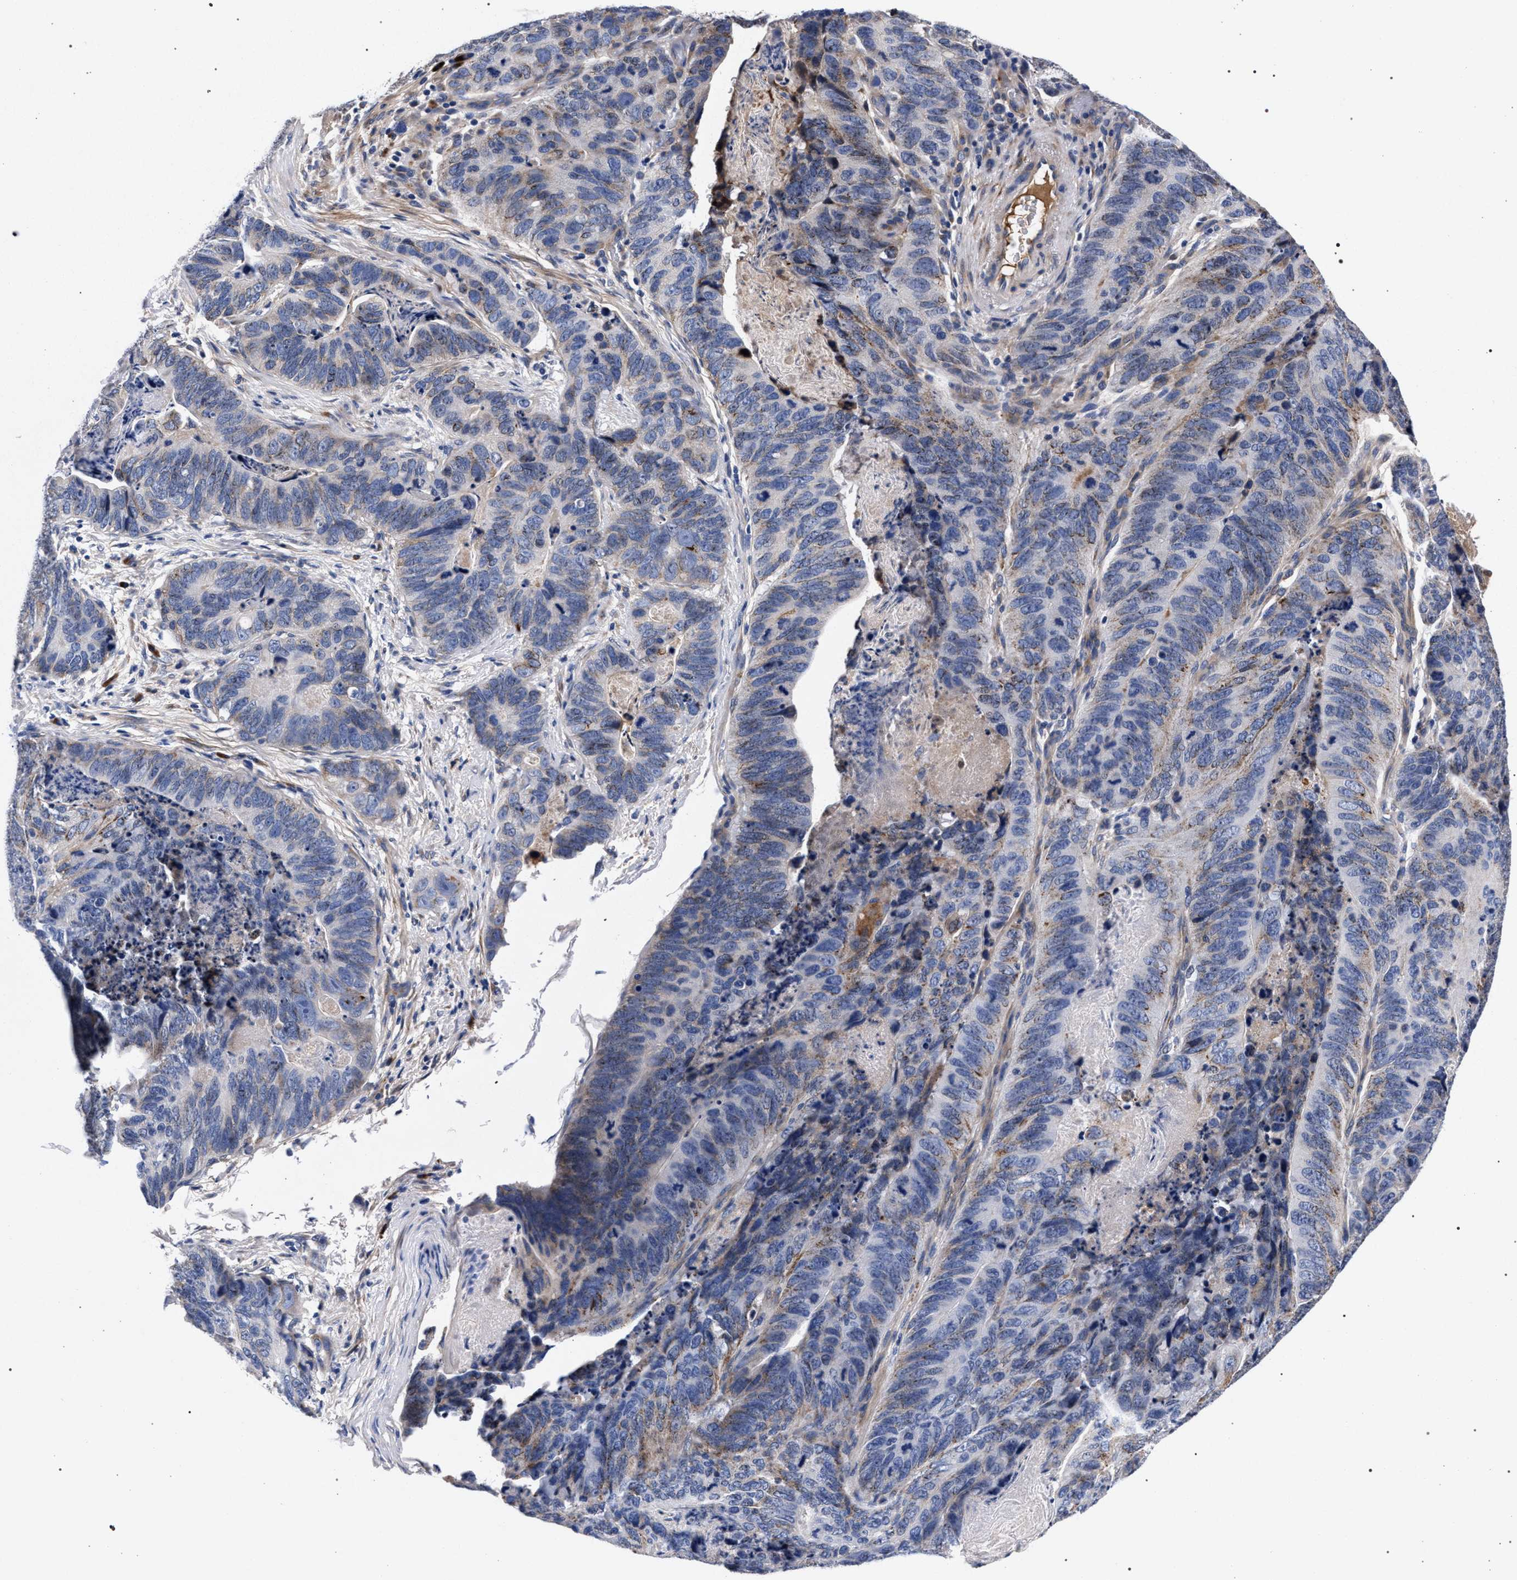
{"staining": {"intensity": "negative", "quantity": "none", "location": "none"}, "tissue": "stomach cancer", "cell_type": "Tumor cells", "image_type": "cancer", "snomed": [{"axis": "morphology", "description": "Normal tissue, NOS"}, {"axis": "morphology", "description": "Adenocarcinoma, NOS"}, {"axis": "topography", "description": "Stomach"}], "caption": "The image shows no staining of tumor cells in stomach cancer.", "gene": "ACOX1", "patient": {"sex": "female", "age": 89}}